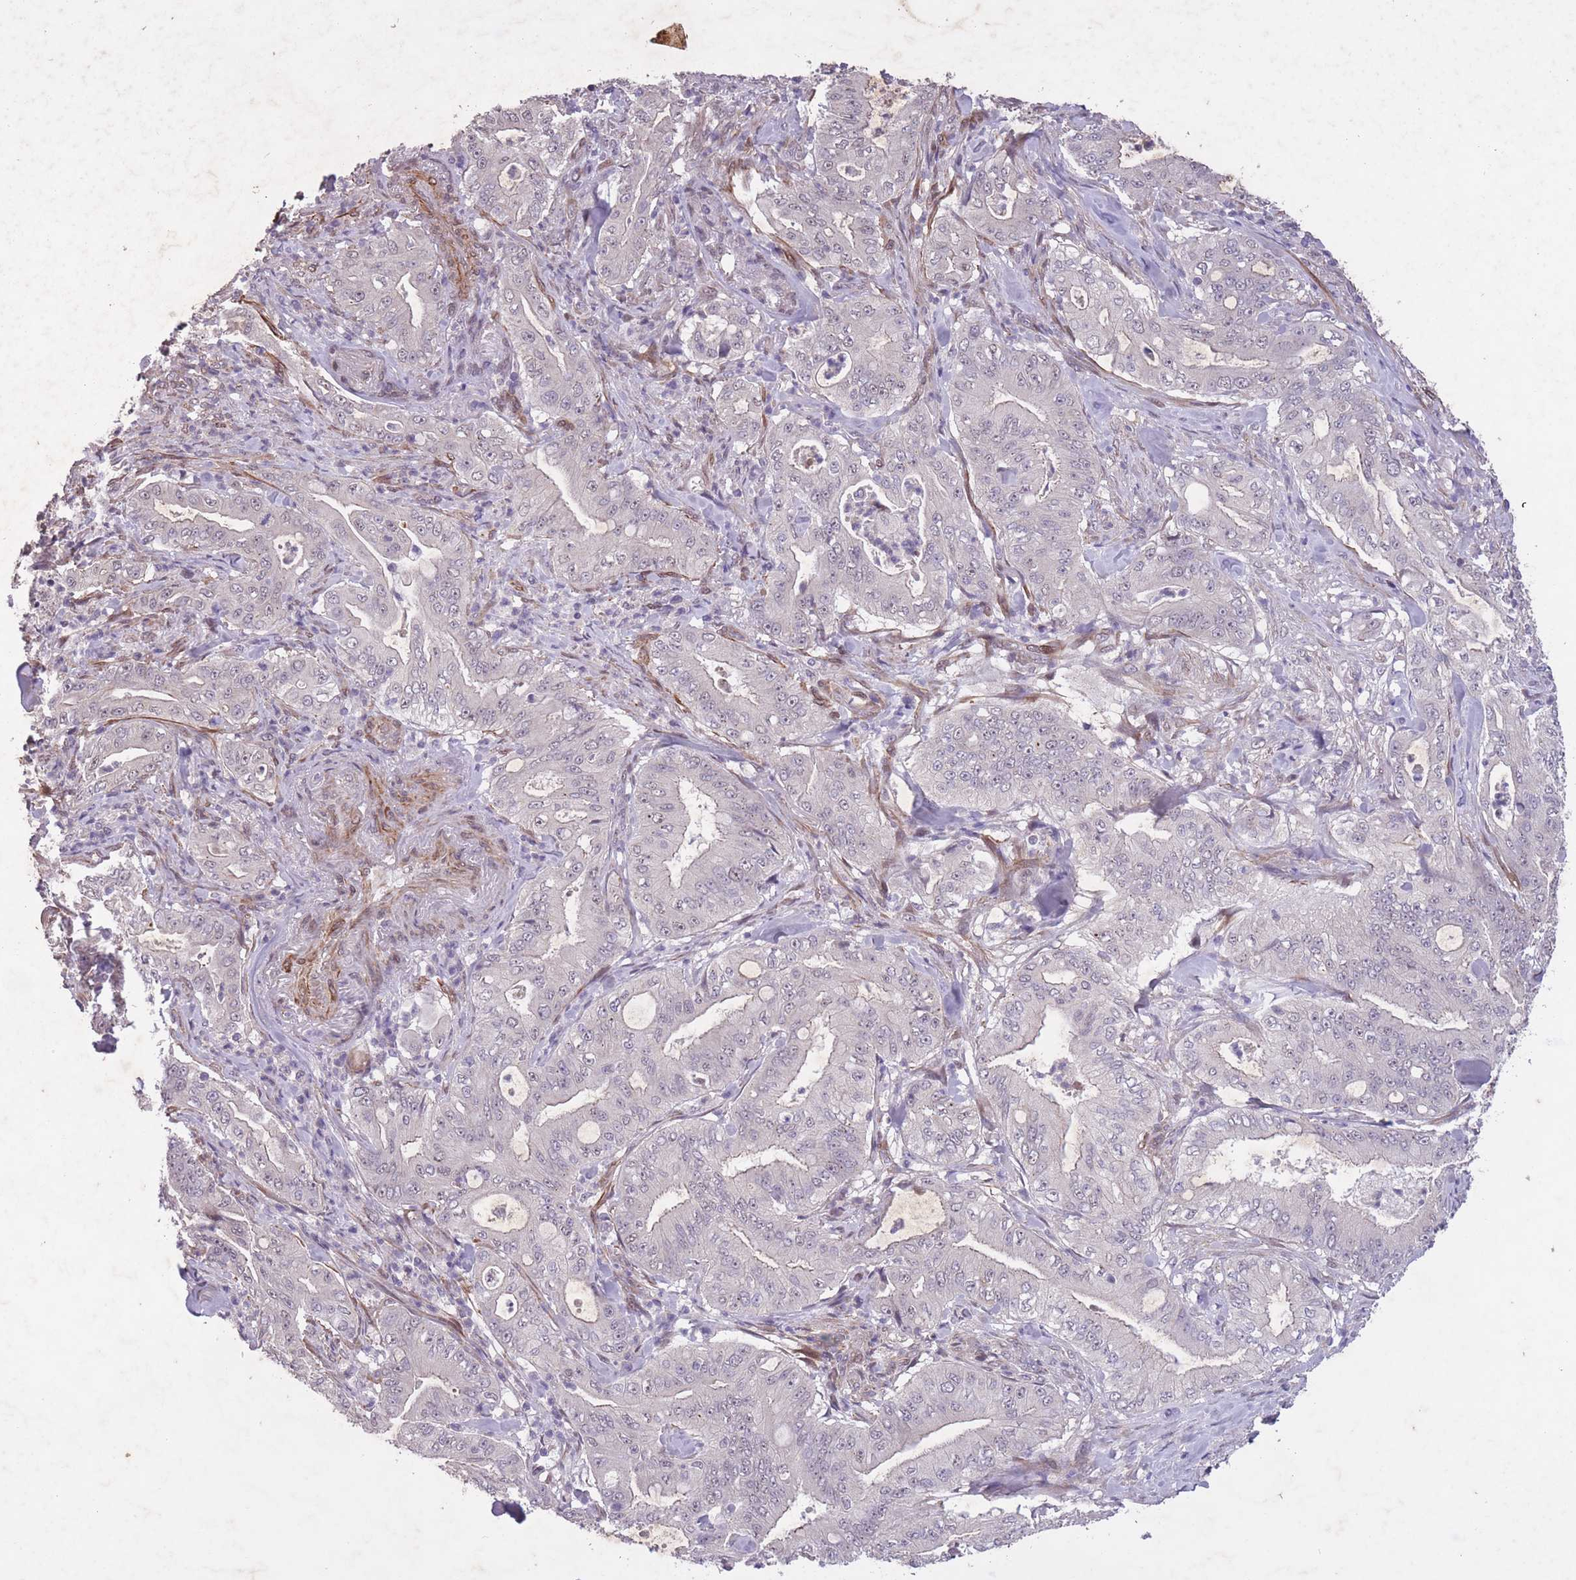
{"staining": {"intensity": "negative", "quantity": "none", "location": "none"}, "tissue": "pancreatic cancer", "cell_type": "Tumor cells", "image_type": "cancer", "snomed": [{"axis": "morphology", "description": "Adenocarcinoma, NOS"}, {"axis": "topography", "description": "Pancreas"}], "caption": "High power microscopy micrograph of an immunohistochemistry (IHC) histopathology image of pancreatic adenocarcinoma, revealing no significant expression in tumor cells.", "gene": "CBX6", "patient": {"sex": "male", "age": 71}}